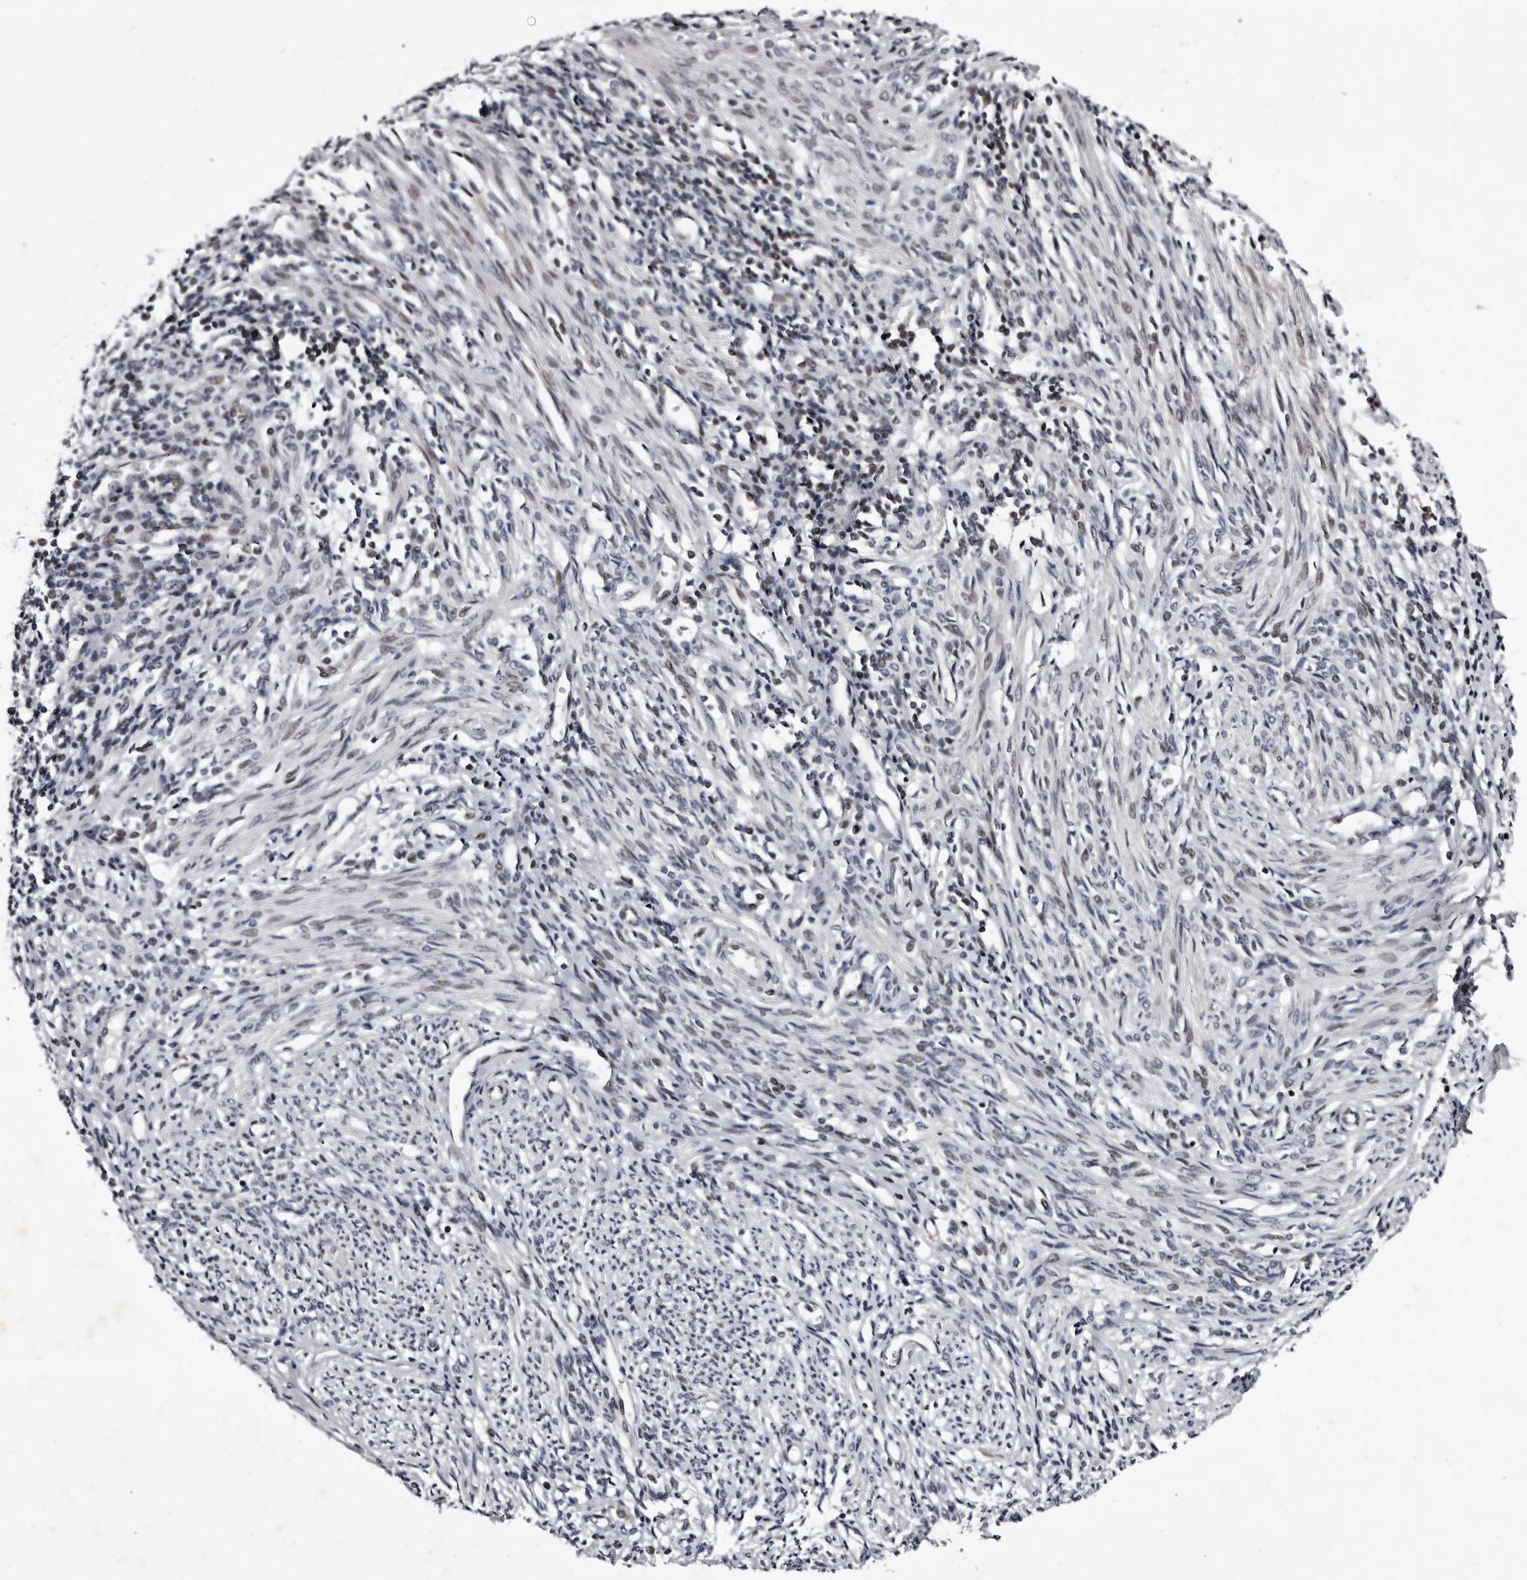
{"staining": {"intensity": "moderate", "quantity": "<25%", "location": "cytoplasmic/membranous,nuclear"}, "tissue": "endometrium", "cell_type": "Cells in endometrial stroma", "image_type": "normal", "snomed": [{"axis": "morphology", "description": "Normal tissue, NOS"}, {"axis": "topography", "description": "Endometrium"}], "caption": "Unremarkable endometrium displays moderate cytoplasmic/membranous,nuclear positivity in about <25% of cells in endometrial stroma.", "gene": "TNKS", "patient": {"sex": "female", "age": 66}}